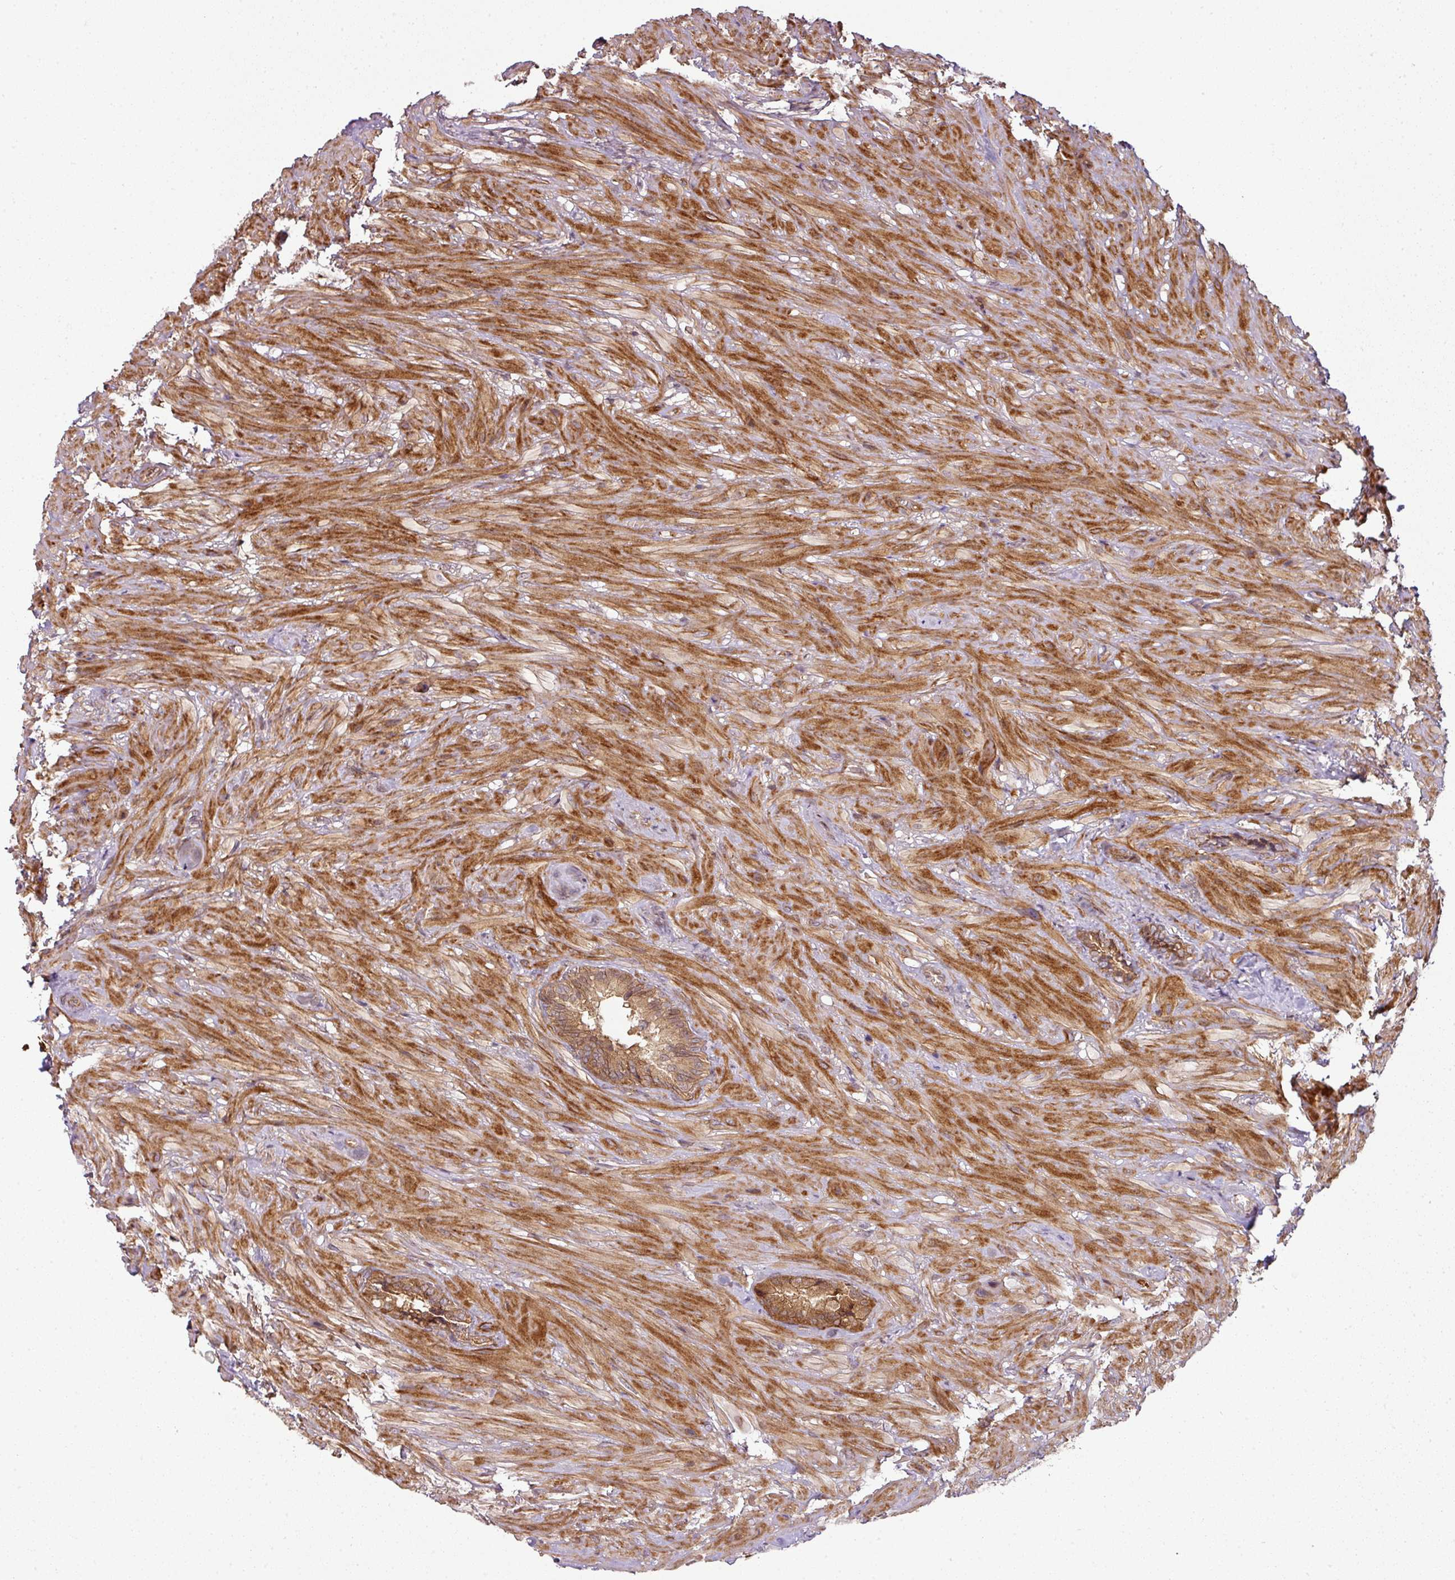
{"staining": {"intensity": "moderate", "quantity": ">75%", "location": "cytoplasmic/membranous,nuclear"}, "tissue": "seminal vesicle", "cell_type": "Glandular cells", "image_type": "normal", "snomed": [{"axis": "morphology", "description": "Normal tissue, NOS"}, {"axis": "topography", "description": "Seminal veicle"}], "caption": "Normal seminal vesicle reveals moderate cytoplasmic/membranous,nuclear expression in about >75% of glandular cells Nuclei are stained in blue..", "gene": "ATAT1", "patient": {"sex": "male", "age": 62}}